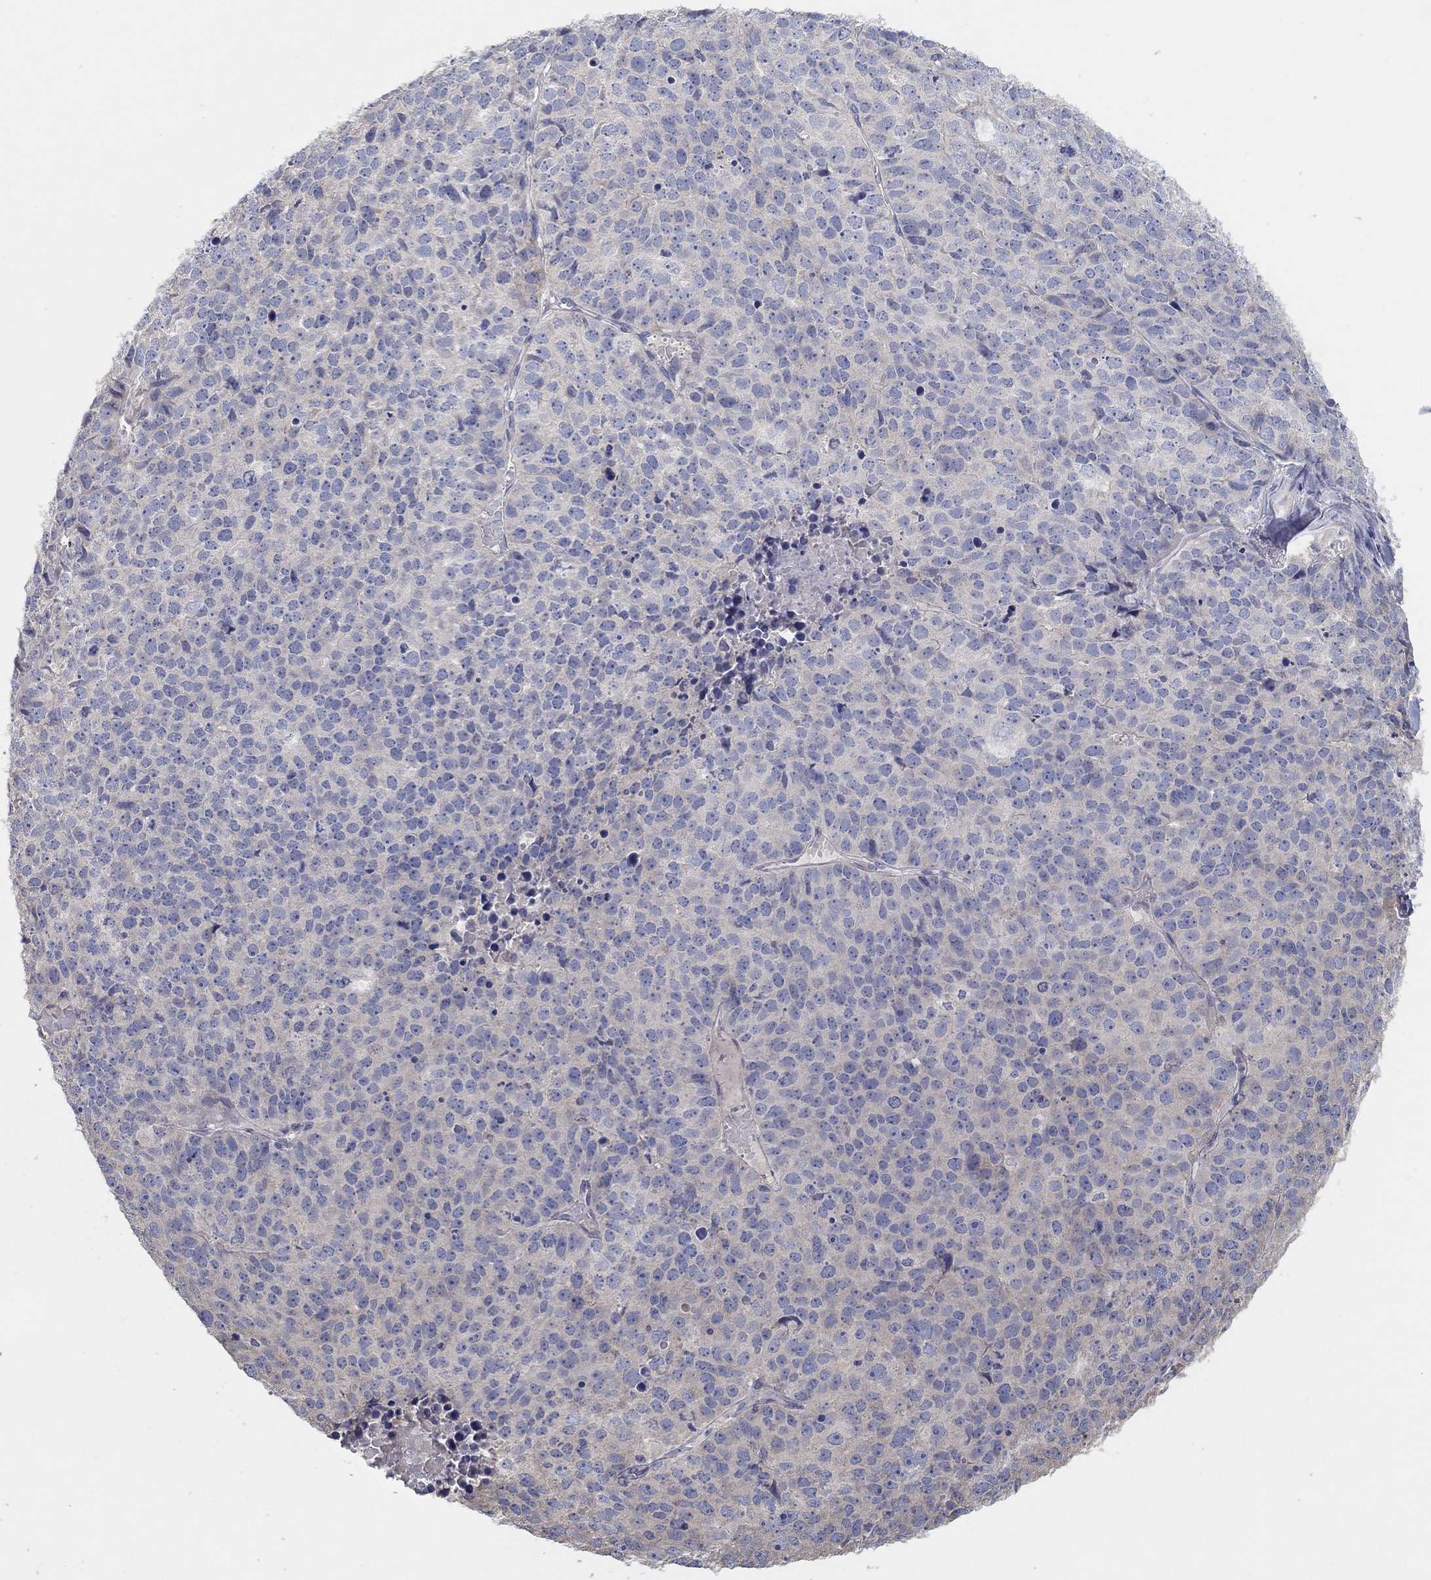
{"staining": {"intensity": "negative", "quantity": "none", "location": "none"}, "tissue": "stomach cancer", "cell_type": "Tumor cells", "image_type": "cancer", "snomed": [{"axis": "morphology", "description": "Adenocarcinoma, NOS"}, {"axis": "topography", "description": "Stomach"}], "caption": "An IHC image of adenocarcinoma (stomach) is shown. There is no staining in tumor cells of adenocarcinoma (stomach).", "gene": "DOCK3", "patient": {"sex": "male", "age": 69}}